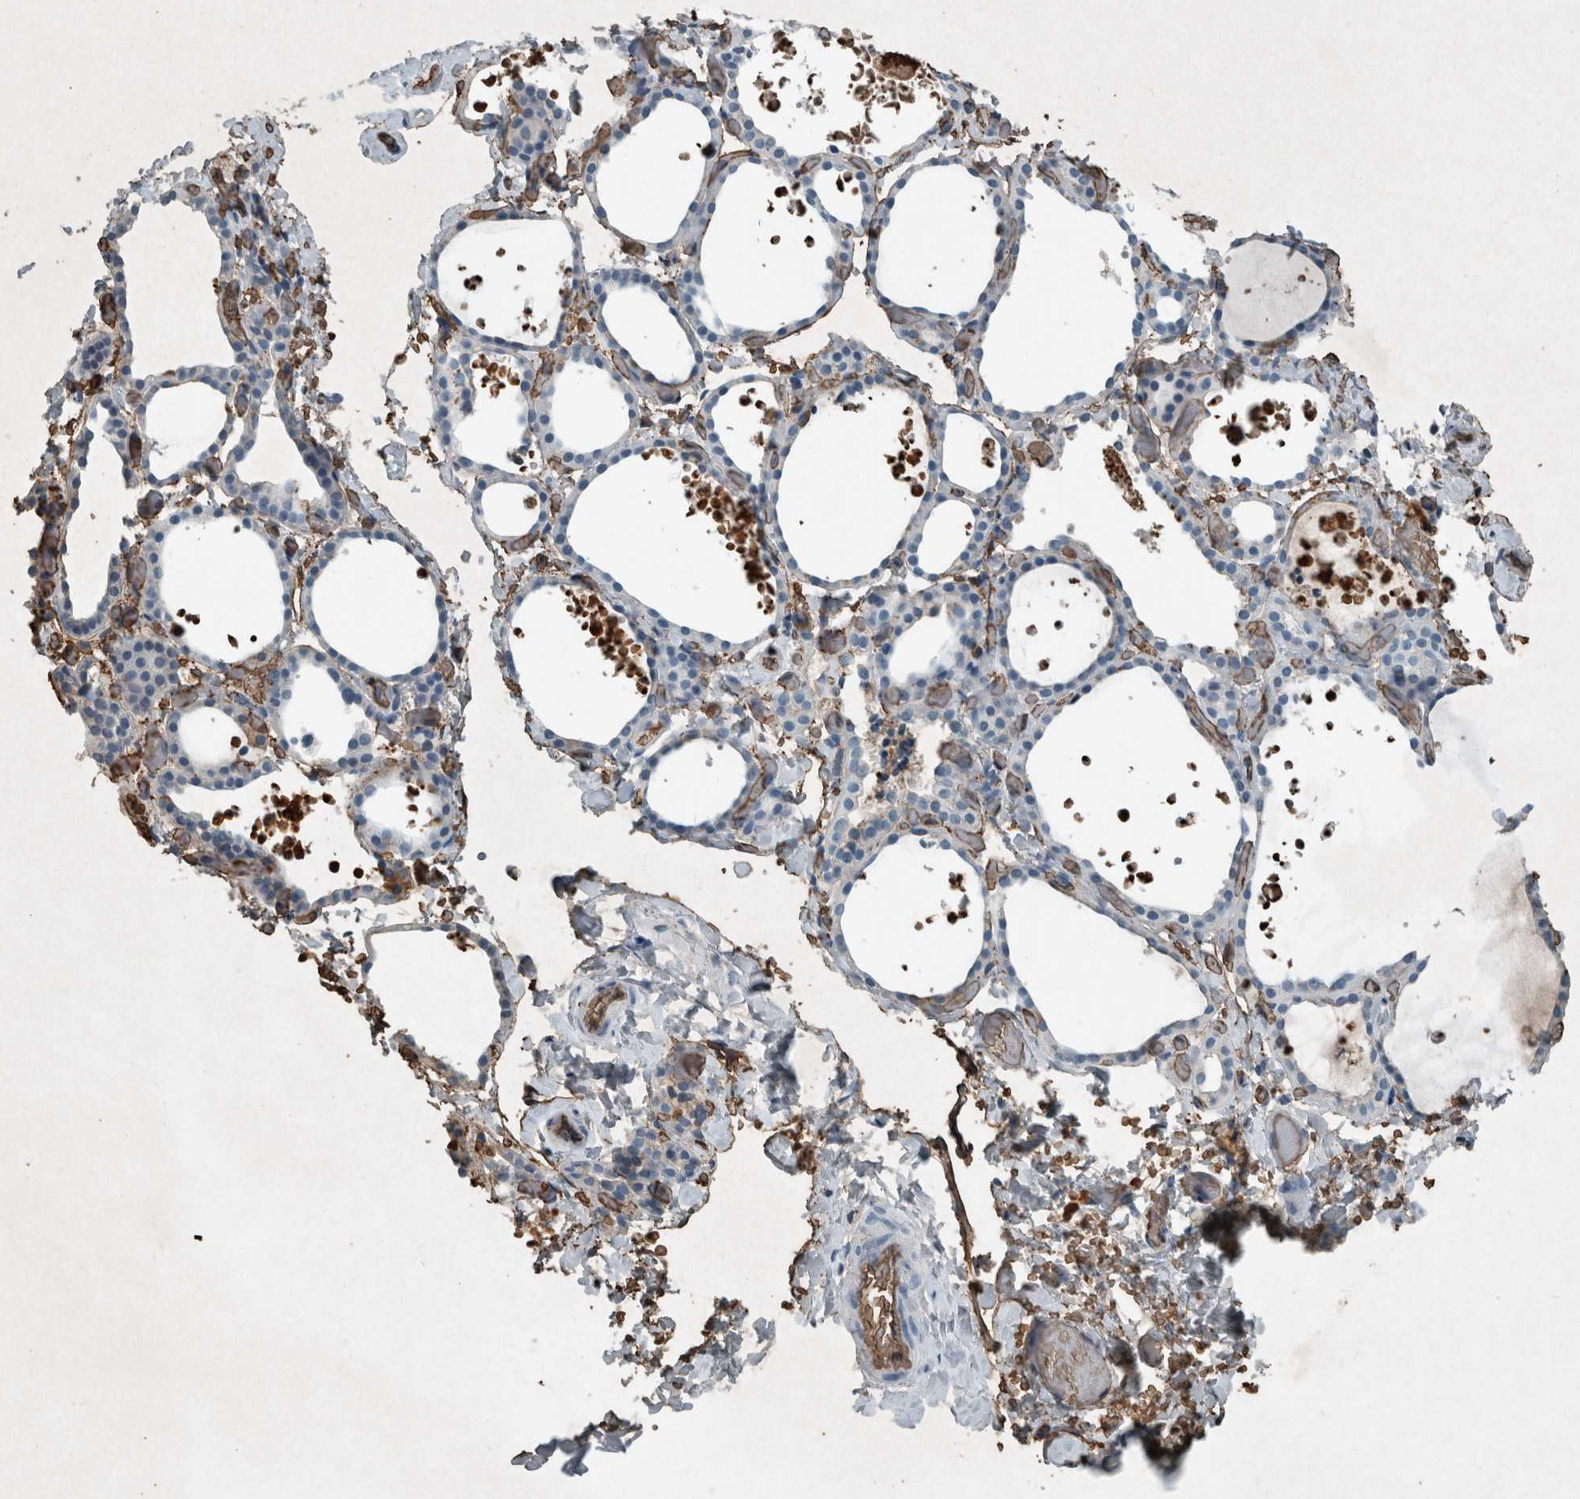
{"staining": {"intensity": "negative", "quantity": "none", "location": "none"}, "tissue": "thyroid gland", "cell_type": "Glandular cells", "image_type": "normal", "snomed": [{"axis": "morphology", "description": "Normal tissue, NOS"}, {"axis": "topography", "description": "Thyroid gland"}], "caption": "Image shows no protein expression in glandular cells of benign thyroid gland.", "gene": "LBP", "patient": {"sex": "female", "age": 44}}